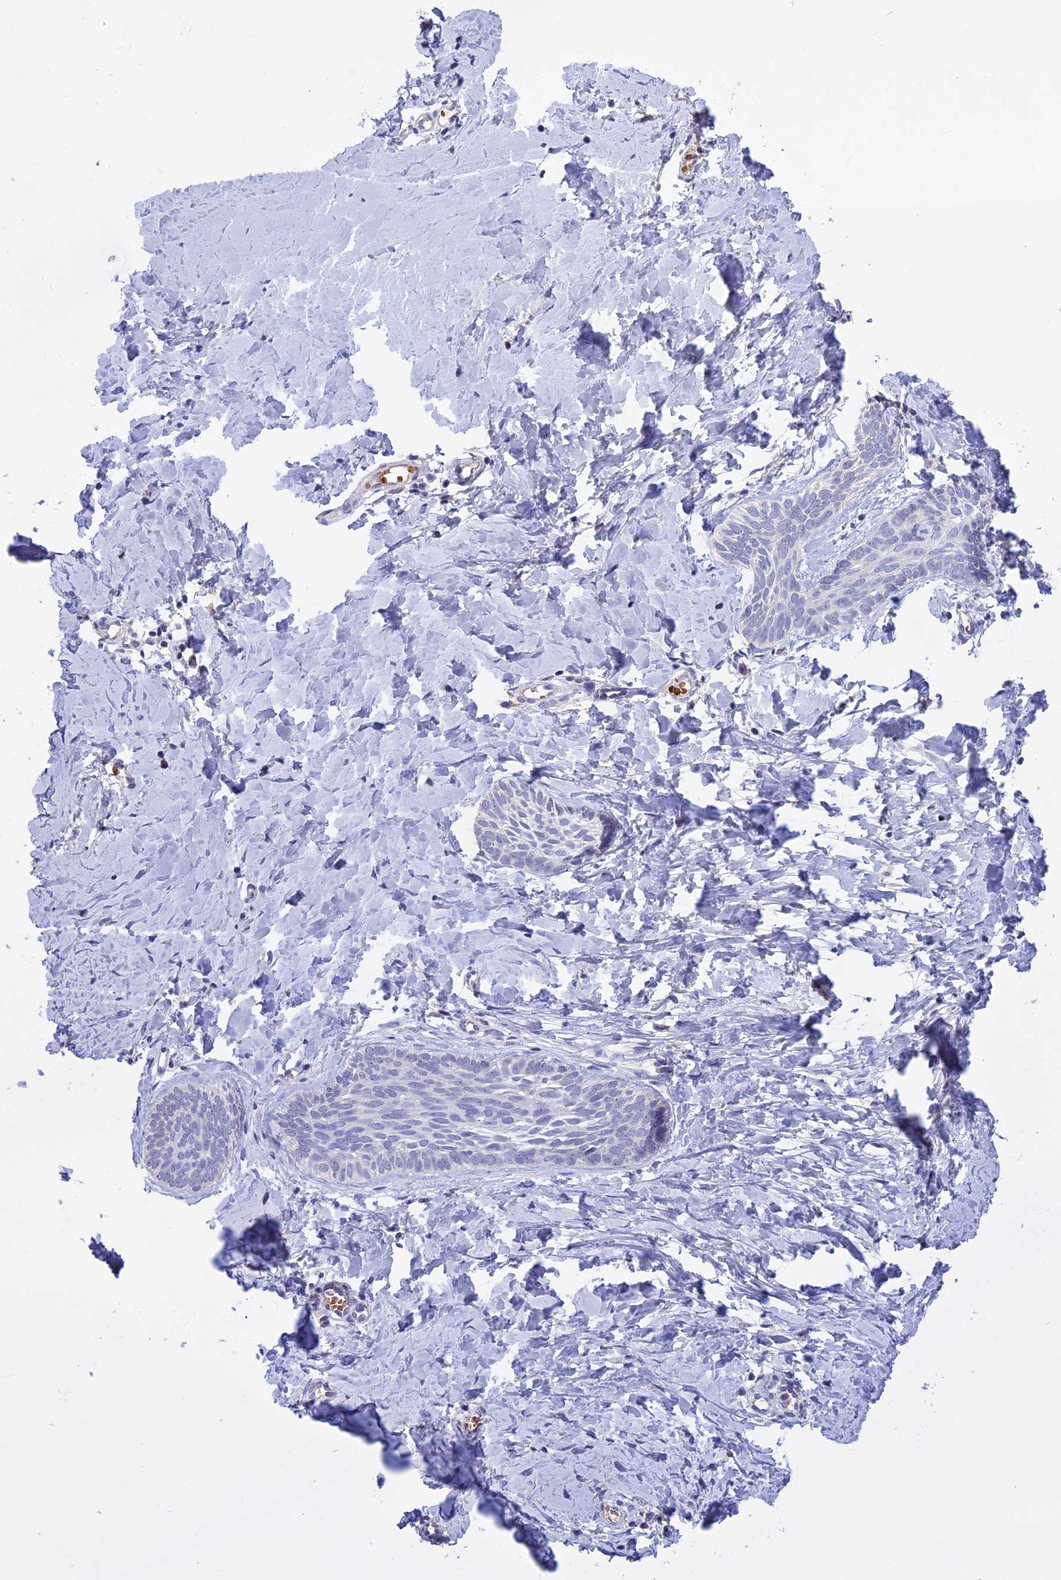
{"staining": {"intensity": "negative", "quantity": "none", "location": "none"}, "tissue": "skin cancer", "cell_type": "Tumor cells", "image_type": "cancer", "snomed": [{"axis": "morphology", "description": "Basal cell carcinoma"}, {"axis": "topography", "description": "Skin"}], "caption": "Tumor cells show no significant protein positivity in skin cancer.", "gene": "KNOP1", "patient": {"sex": "female", "age": 81}}